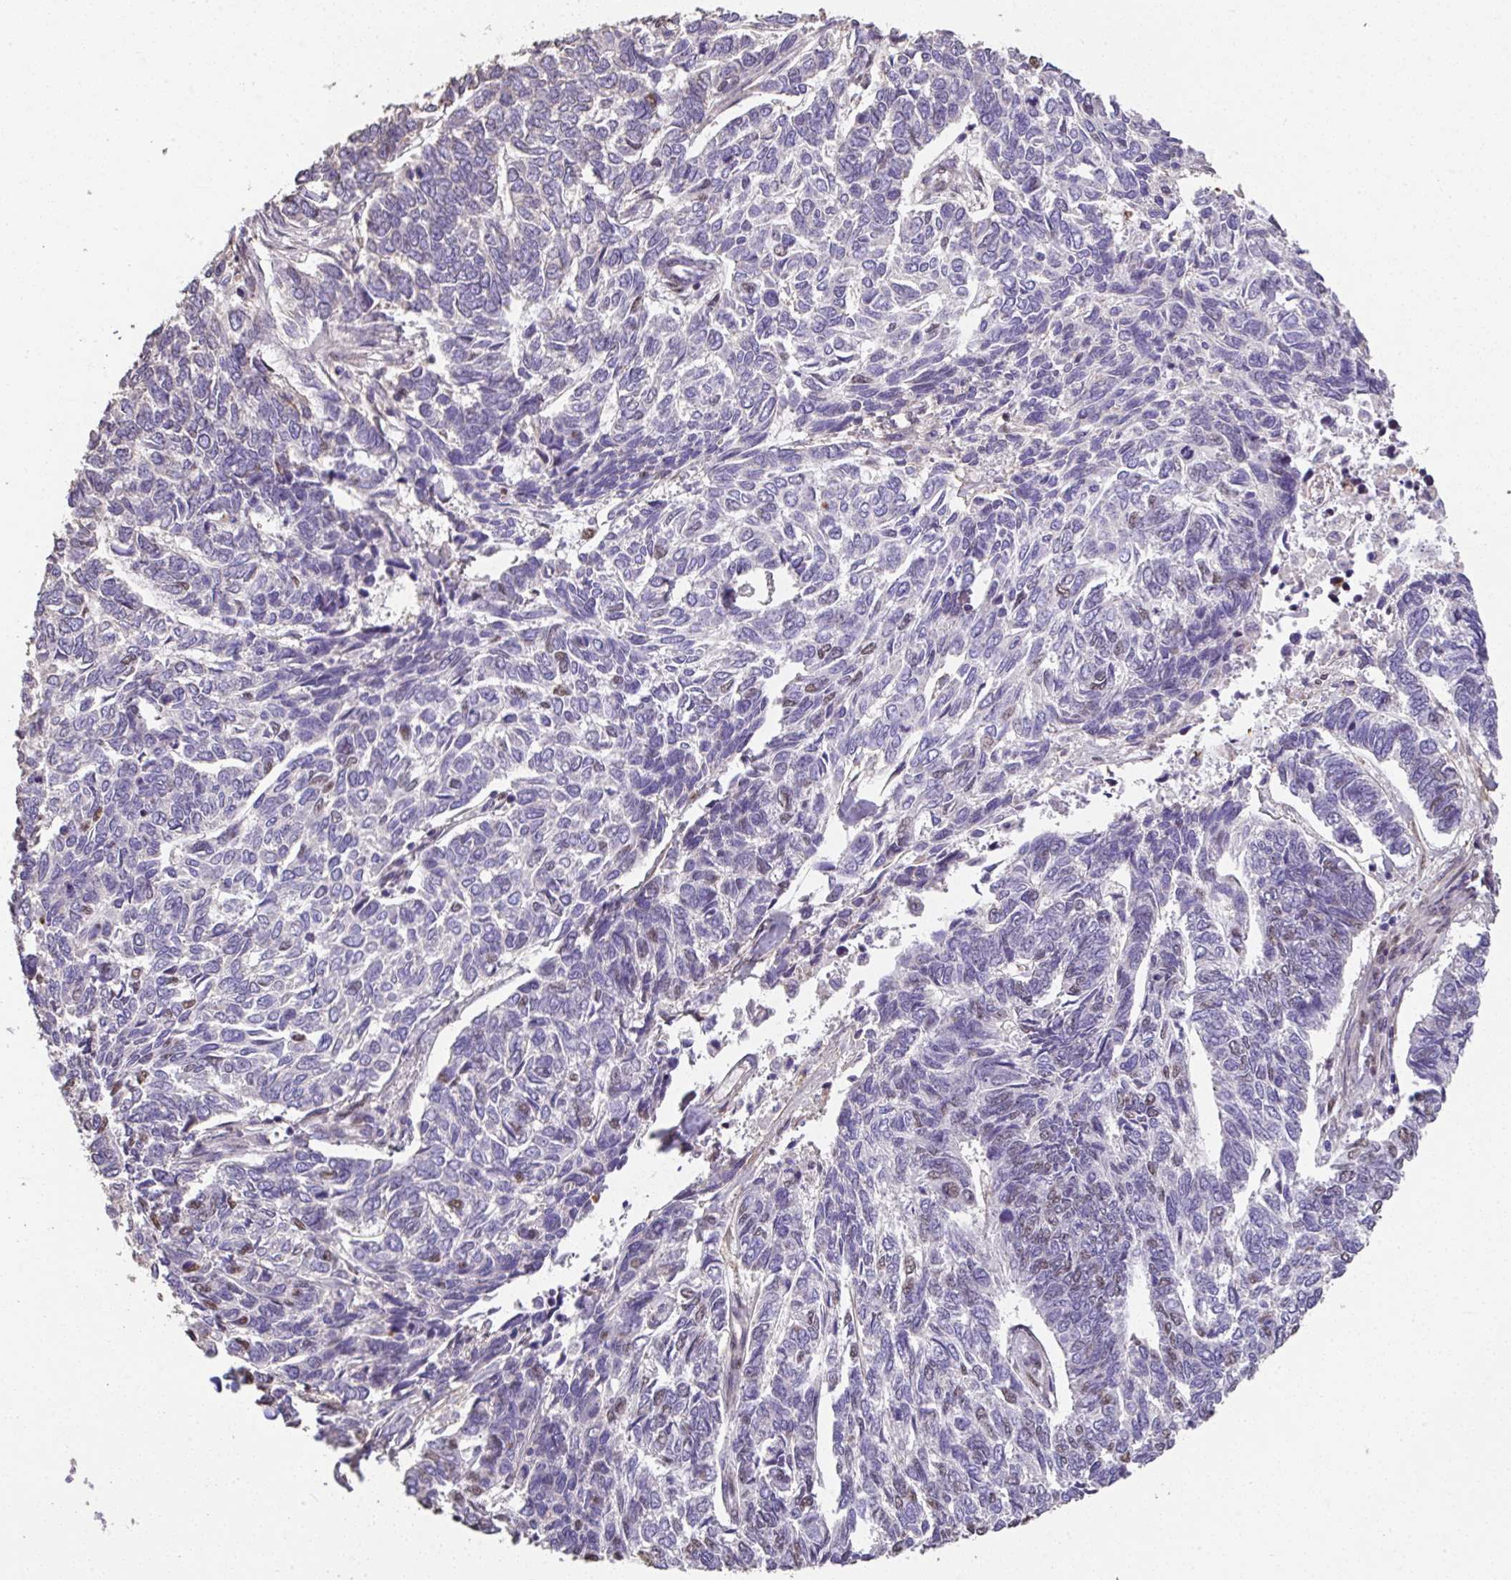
{"staining": {"intensity": "moderate", "quantity": "<25%", "location": "nuclear"}, "tissue": "skin cancer", "cell_type": "Tumor cells", "image_type": "cancer", "snomed": [{"axis": "morphology", "description": "Basal cell carcinoma"}, {"axis": "topography", "description": "Skin"}], "caption": "Immunohistochemistry histopathology image of neoplastic tissue: human skin basal cell carcinoma stained using immunohistochemistry (IHC) shows low levels of moderate protein expression localized specifically in the nuclear of tumor cells, appearing as a nuclear brown color.", "gene": "RUNDC3B", "patient": {"sex": "female", "age": 65}}